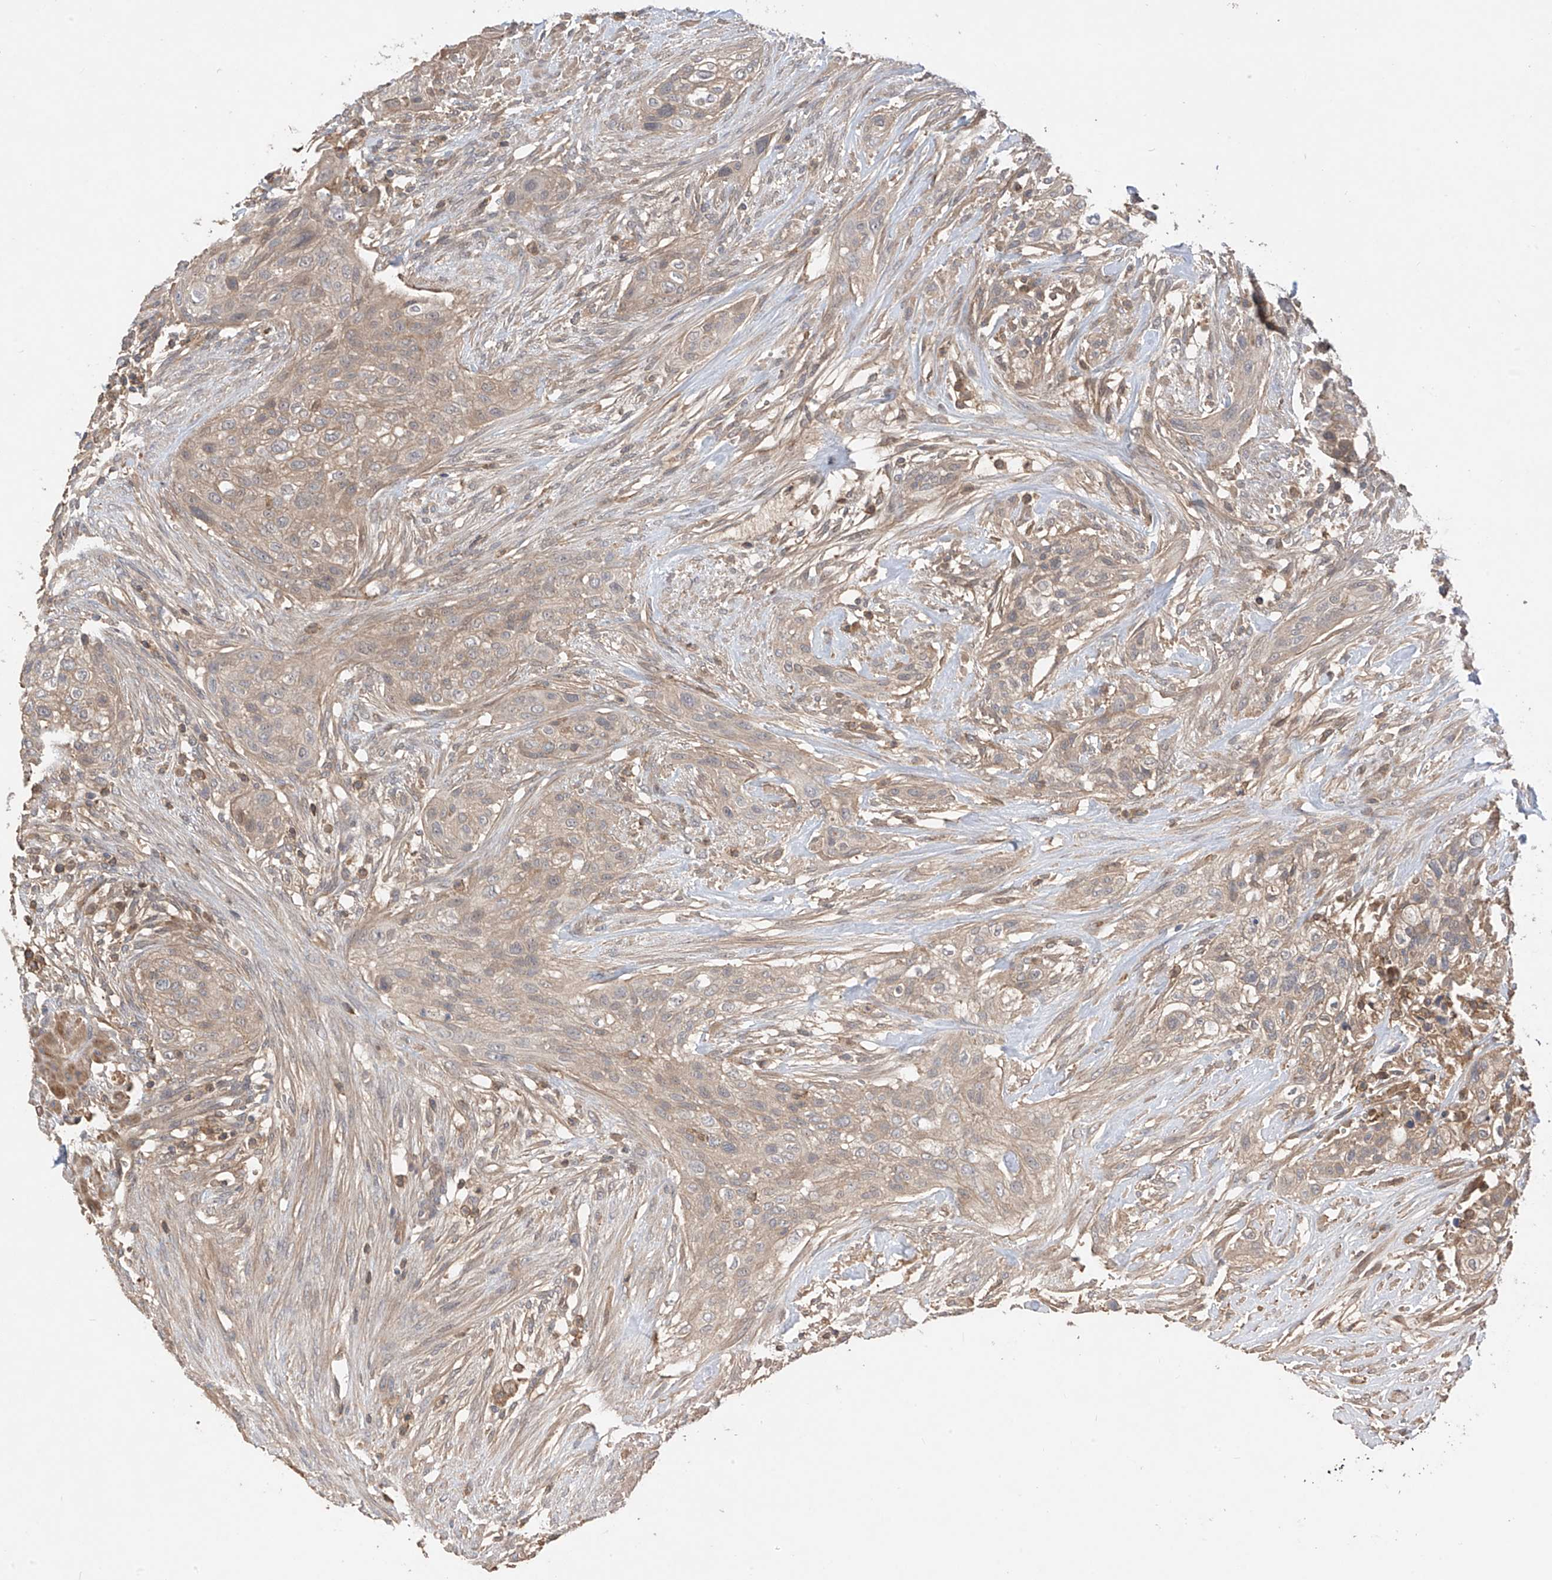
{"staining": {"intensity": "weak", "quantity": "25%-75%", "location": "cytoplasmic/membranous"}, "tissue": "urothelial cancer", "cell_type": "Tumor cells", "image_type": "cancer", "snomed": [{"axis": "morphology", "description": "Urothelial carcinoma, High grade"}, {"axis": "topography", "description": "Urinary bladder"}], "caption": "Urothelial cancer was stained to show a protein in brown. There is low levels of weak cytoplasmic/membranous staining in about 25%-75% of tumor cells.", "gene": "CACNA2D4", "patient": {"sex": "male", "age": 35}}